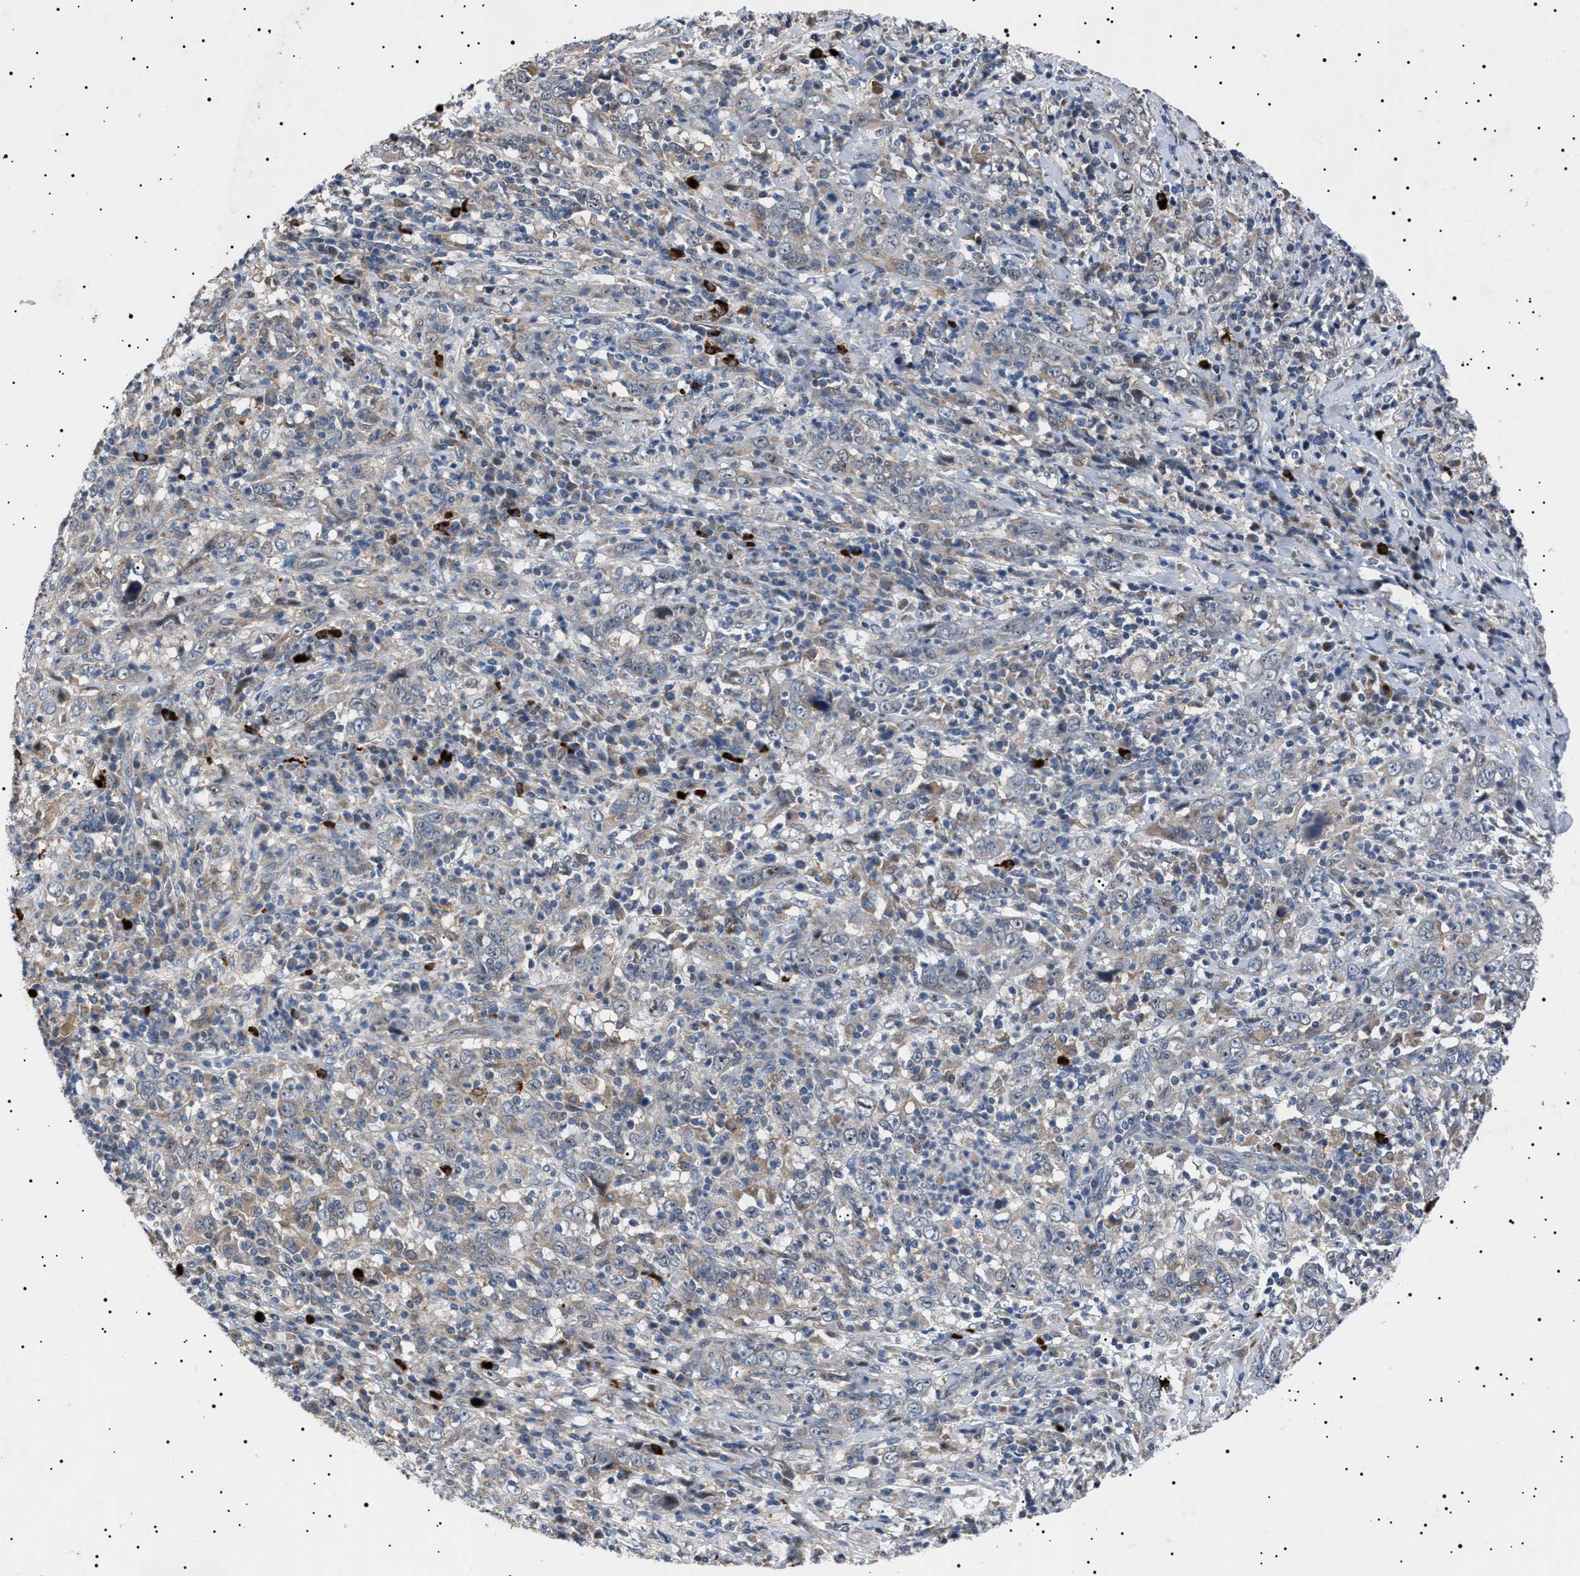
{"staining": {"intensity": "moderate", "quantity": "<25%", "location": "cytoplasmic/membranous,nuclear"}, "tissue": "cervical cancer", "cell_type": "Tumor cells", "image_type": "cancer", "snomed": [{"axis": "morphology", "description": "Squamous cell carcinoma, NOS"}, {"axis": "topography", "description": "Cervix"}], "caption": "Tumor cells display low levels of moderate cytoplasmic/membranous and nuclear expression in about <25% of cells in cervical cancer.", "gene": "PTRH1", "patient": {"sex": "female", "age": 46}}